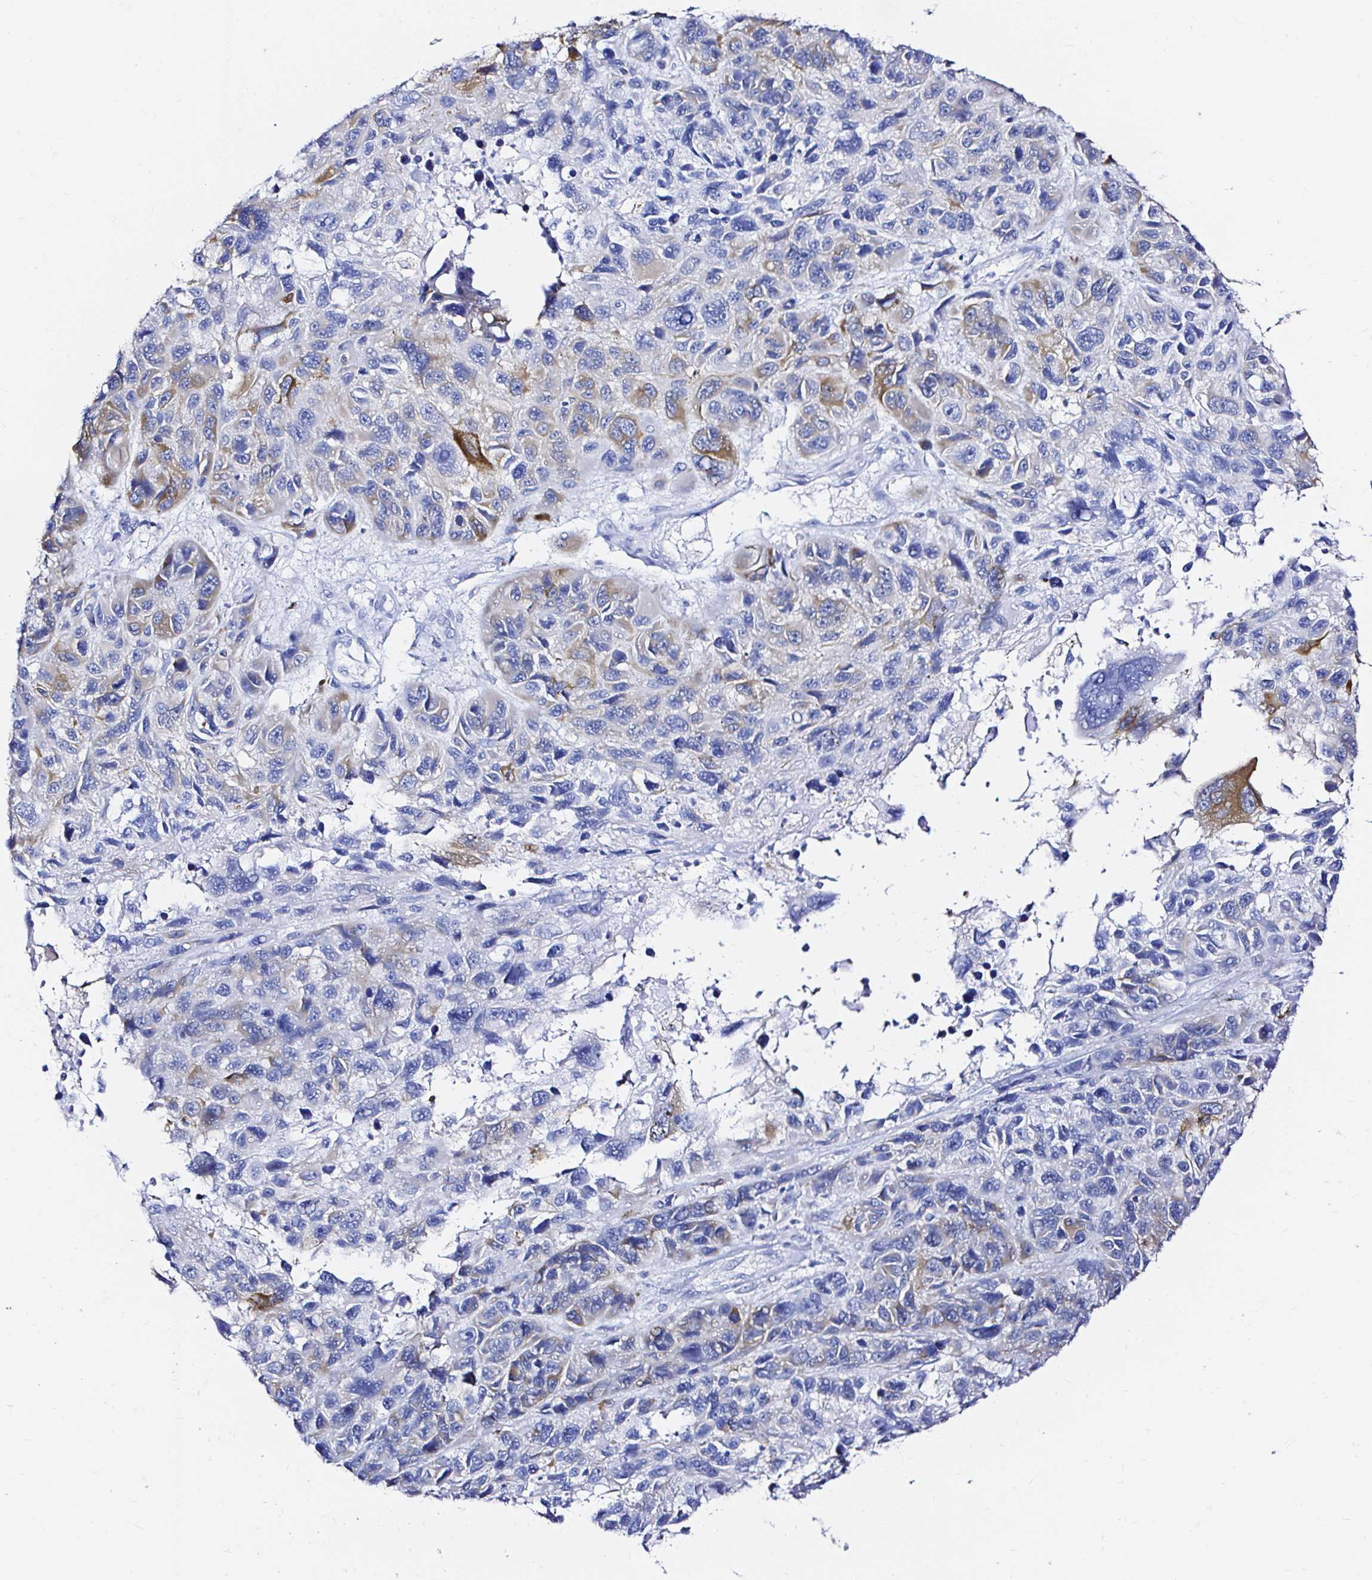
{"staining": {"intensity": "negative", "quantity": "none", "location": "none"}, "tissue": "melanoma", "cell_type": "Tumor cells", "image_type": "cancer", "snomed": [{"axis": "morphology", "description": "Malignant melanoma, NOS"}, {"axis": "topography", "description": "Skin"}], "caption": "Immunohistochemical staining of malignant melanoma displays no significant staining in tumor cells. (DAB IHC visualized using brightfield microscopy, high magnification).", "gene": "ZNF432", "patient": {"sex": "male", "age": 53}}